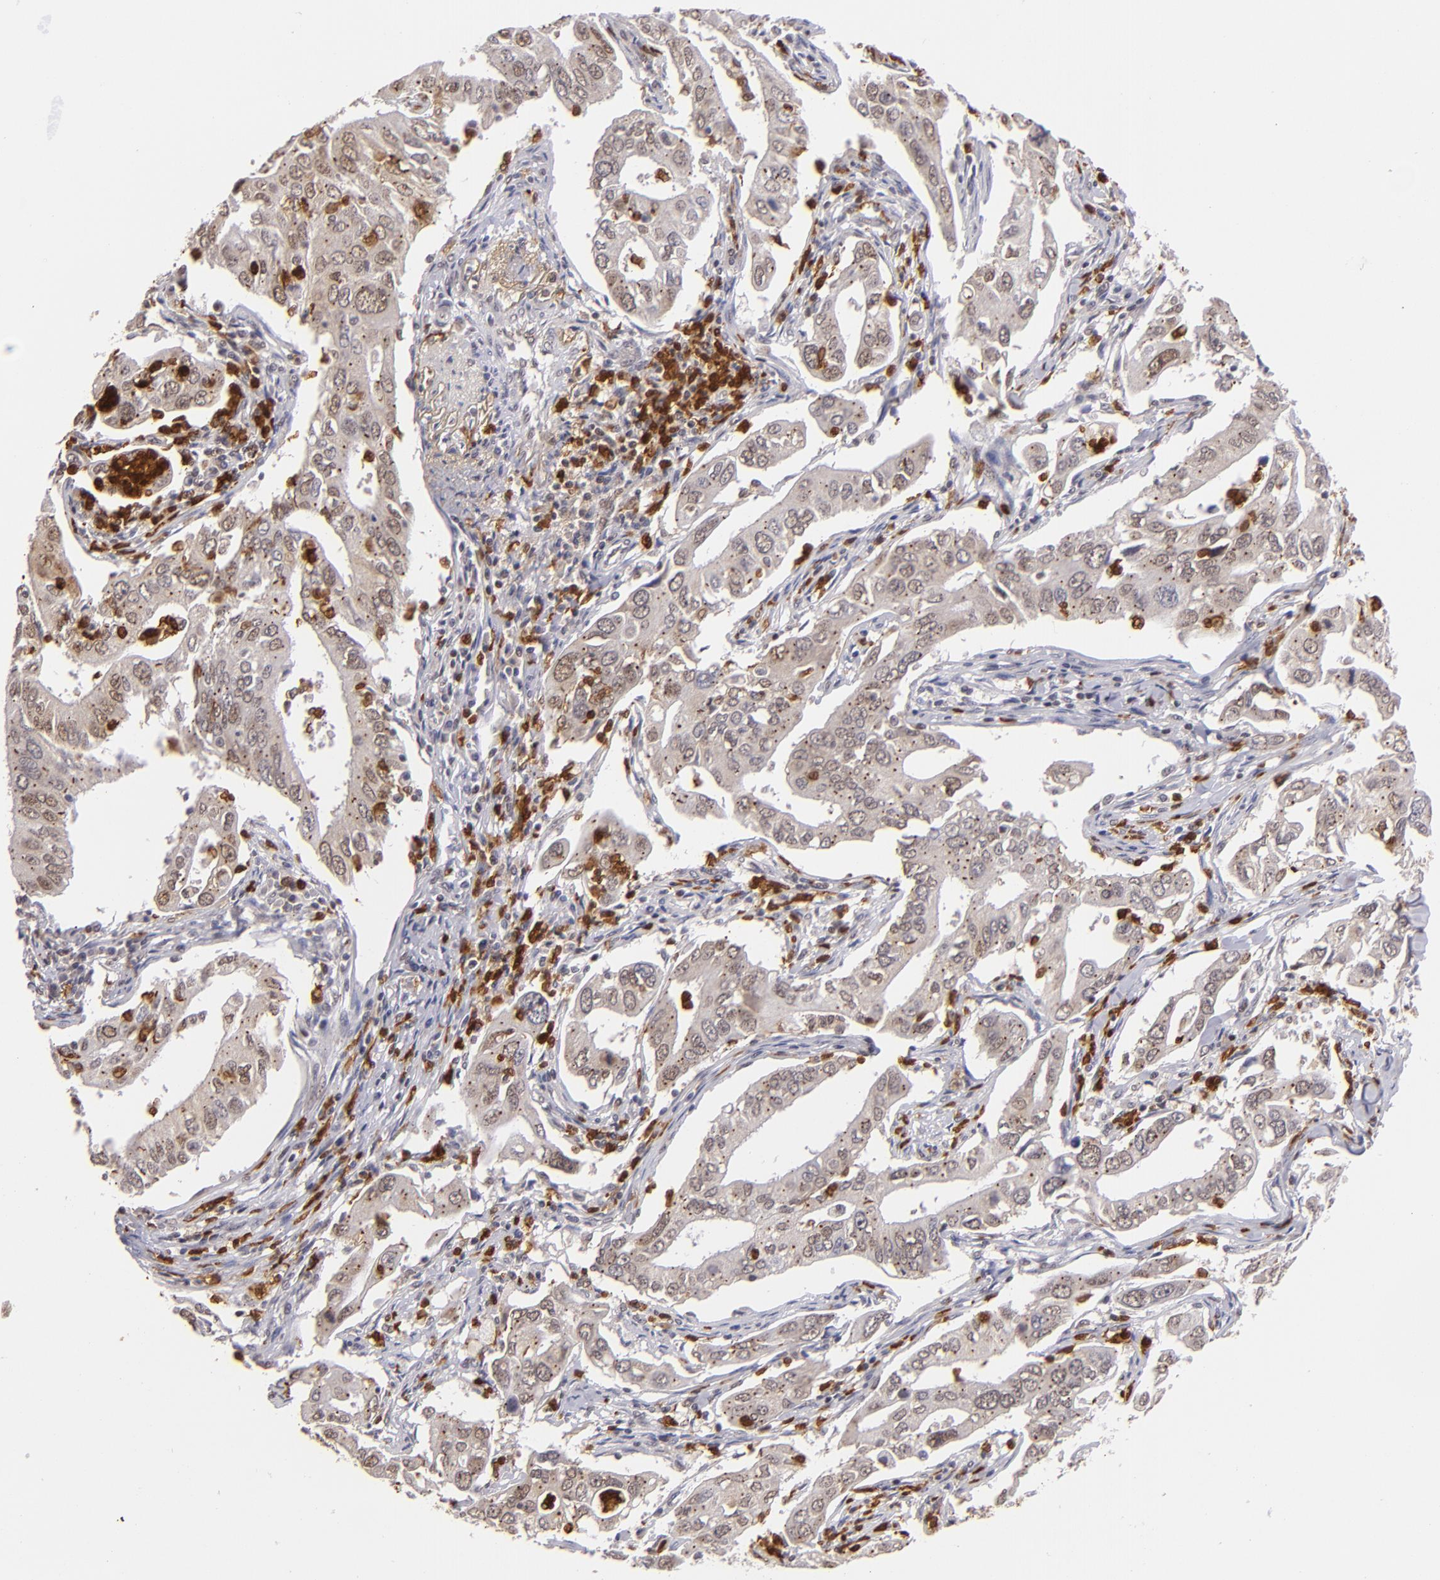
{"staining": {"intensity": "moderate", "quantity": ">75%", "location": "cytoplasmic/membranous,nuclear"}, "tissue": "lung cancer", "cell_type": "Tumor cells", "image_type": "cancer", "snomed": [{"axis": "morphology", "description": "Adenocarcinoma, NOS"}, {"axis": "topography", "description": "Lung"}], "caption": "Adenocarcinoma (lung) tissue demonstrates moderate cytoplasmic/membranous and nuclear expression in approximately >75% of tumor cells, visualized by immunohistochemistry. (IHC, brightfield microscopy, high magnification).", "gene": "RXRG", "patient": {"sex": "male", "age": 48}}